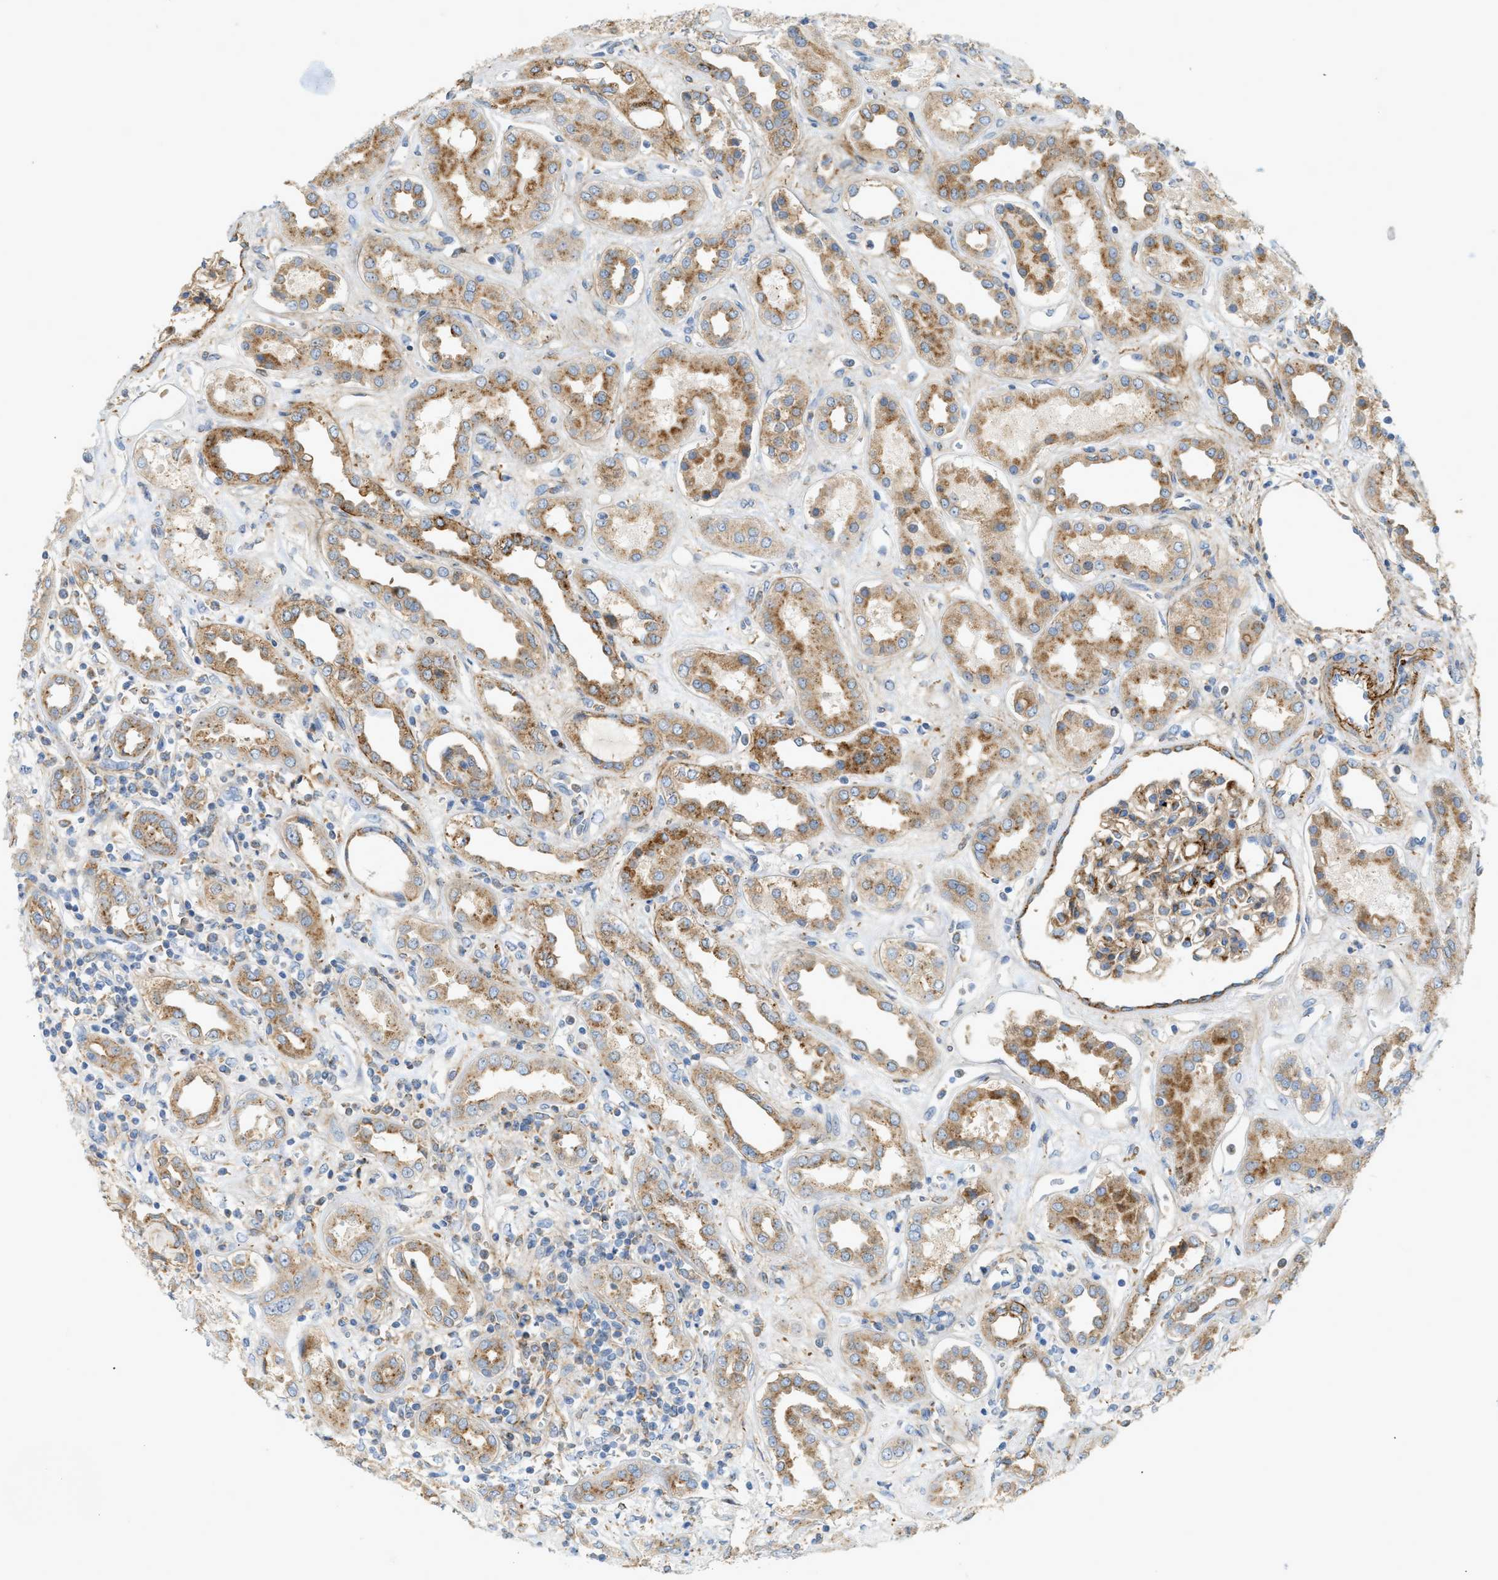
{"staining": {"intensity": "moderate", "quantity": ">75%", "location": "cytoplasmic/membranous"}, "tissue": "kidney", "cell_type": "Cells in glomeruli", "image_type": "normal", "snomed": [{"axis": "morphology", "description": "Normal tissue, NOS"}, {"axis": "topography", "description": "Kidney"}], "caption": "An image showing moderate cytoplasmic/membranous staining in approximately >75% of cells in glomeruli in unremarkable kidney, as visualized by brown immunohistochemical staining.", "gene": "LMBRD1", "patient": {"sex": "male", "age": 59}}